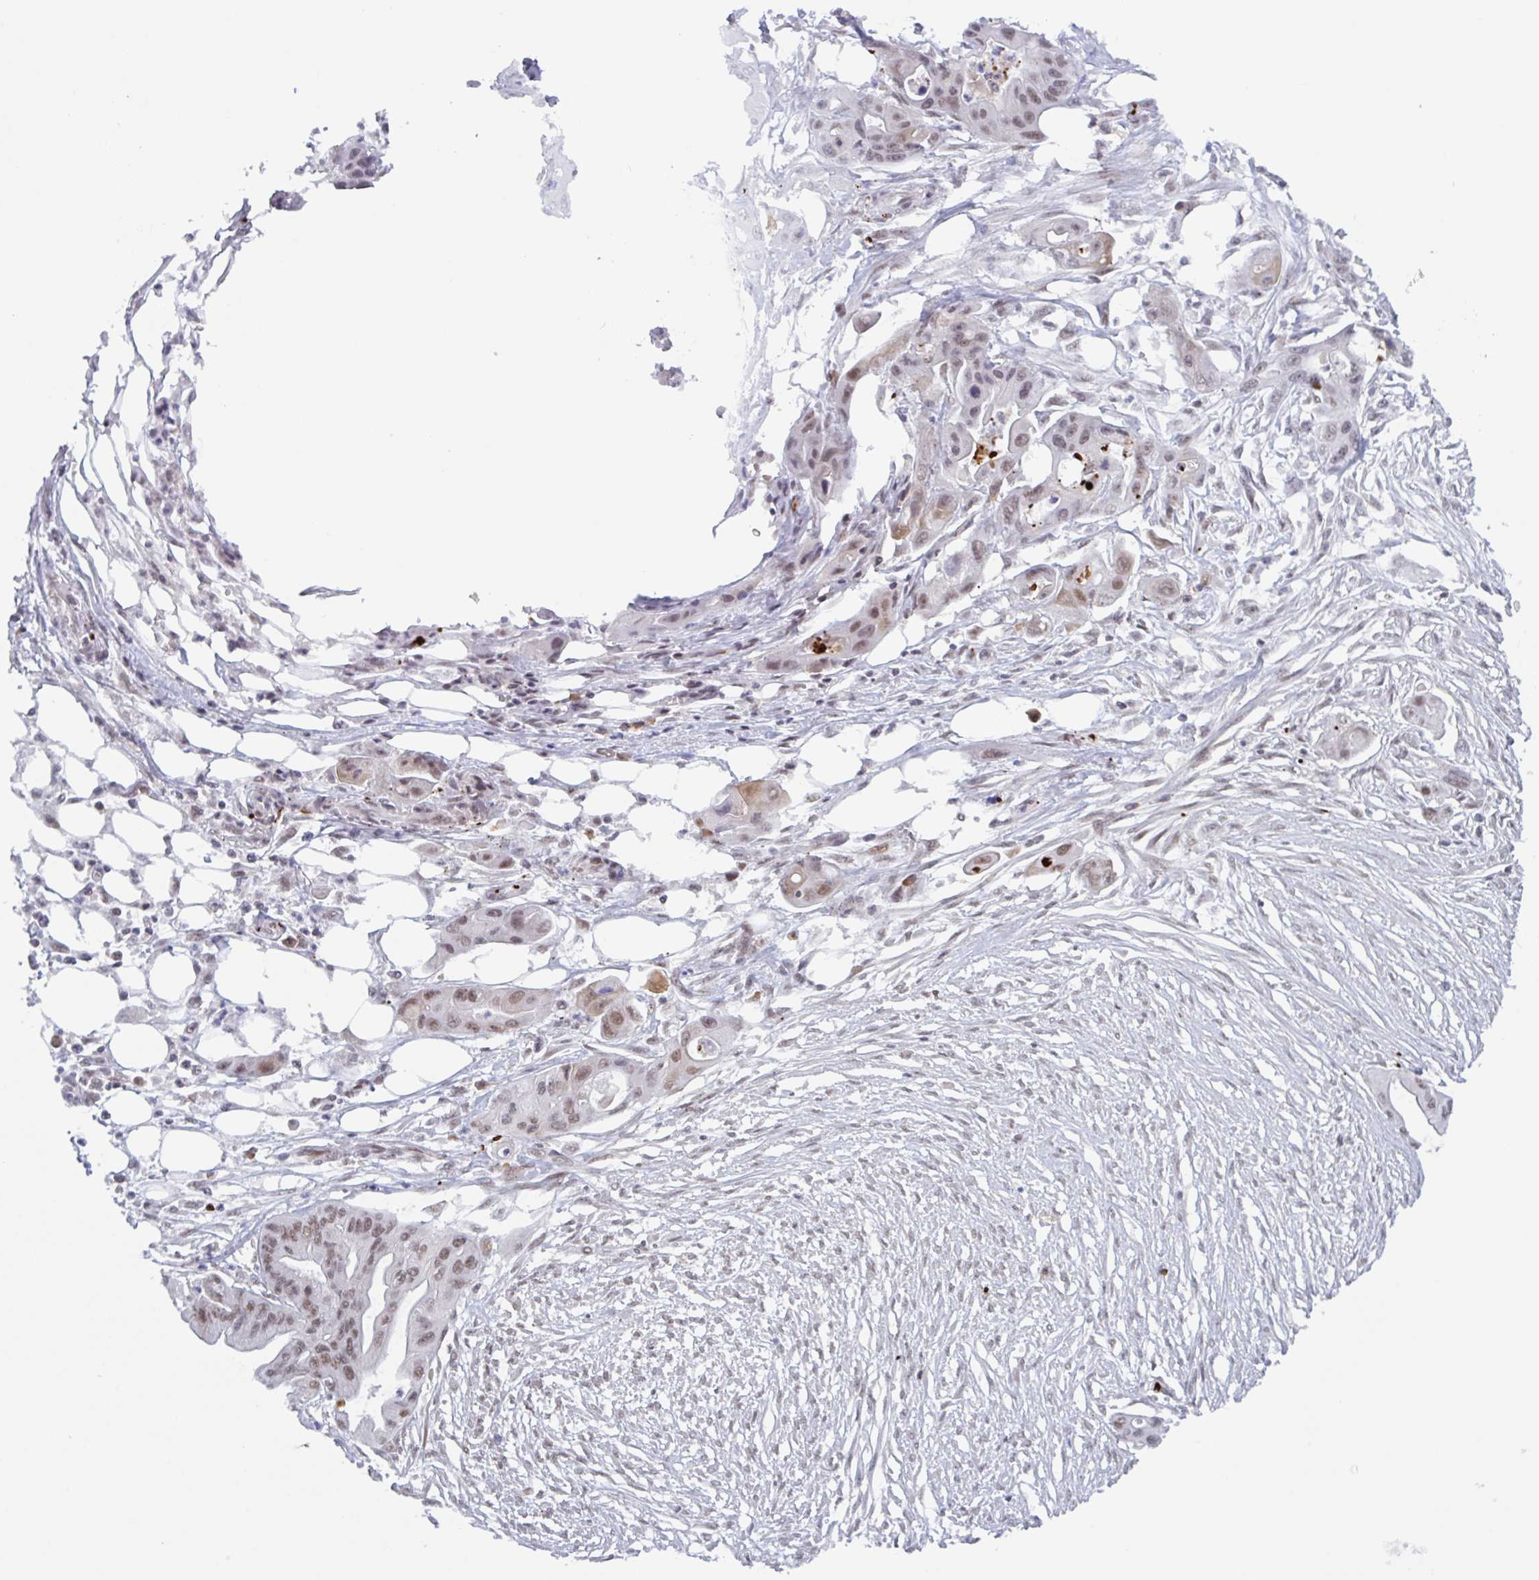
{"staining": {"intensity": "moderate", "quantity": ">75%", "location": "nuclear"}, "tissue": "ovarian cancer", "cell_type": "Tumor cells", "image_type": "cancer", "snomed": [{"axis": "morphology", "description": "Cystadenocarcinoma, mucinous, NOS"}, {"axis": "topography", "description": "Ovary"}], "caption": "Ovarian cancer was stained to show a protein in brown. There is medium levels of moderate nuclear expression in approximately >75% of tumor cells.", "gene": "PLG", "patient": {"sex": "female", "age": 70}}